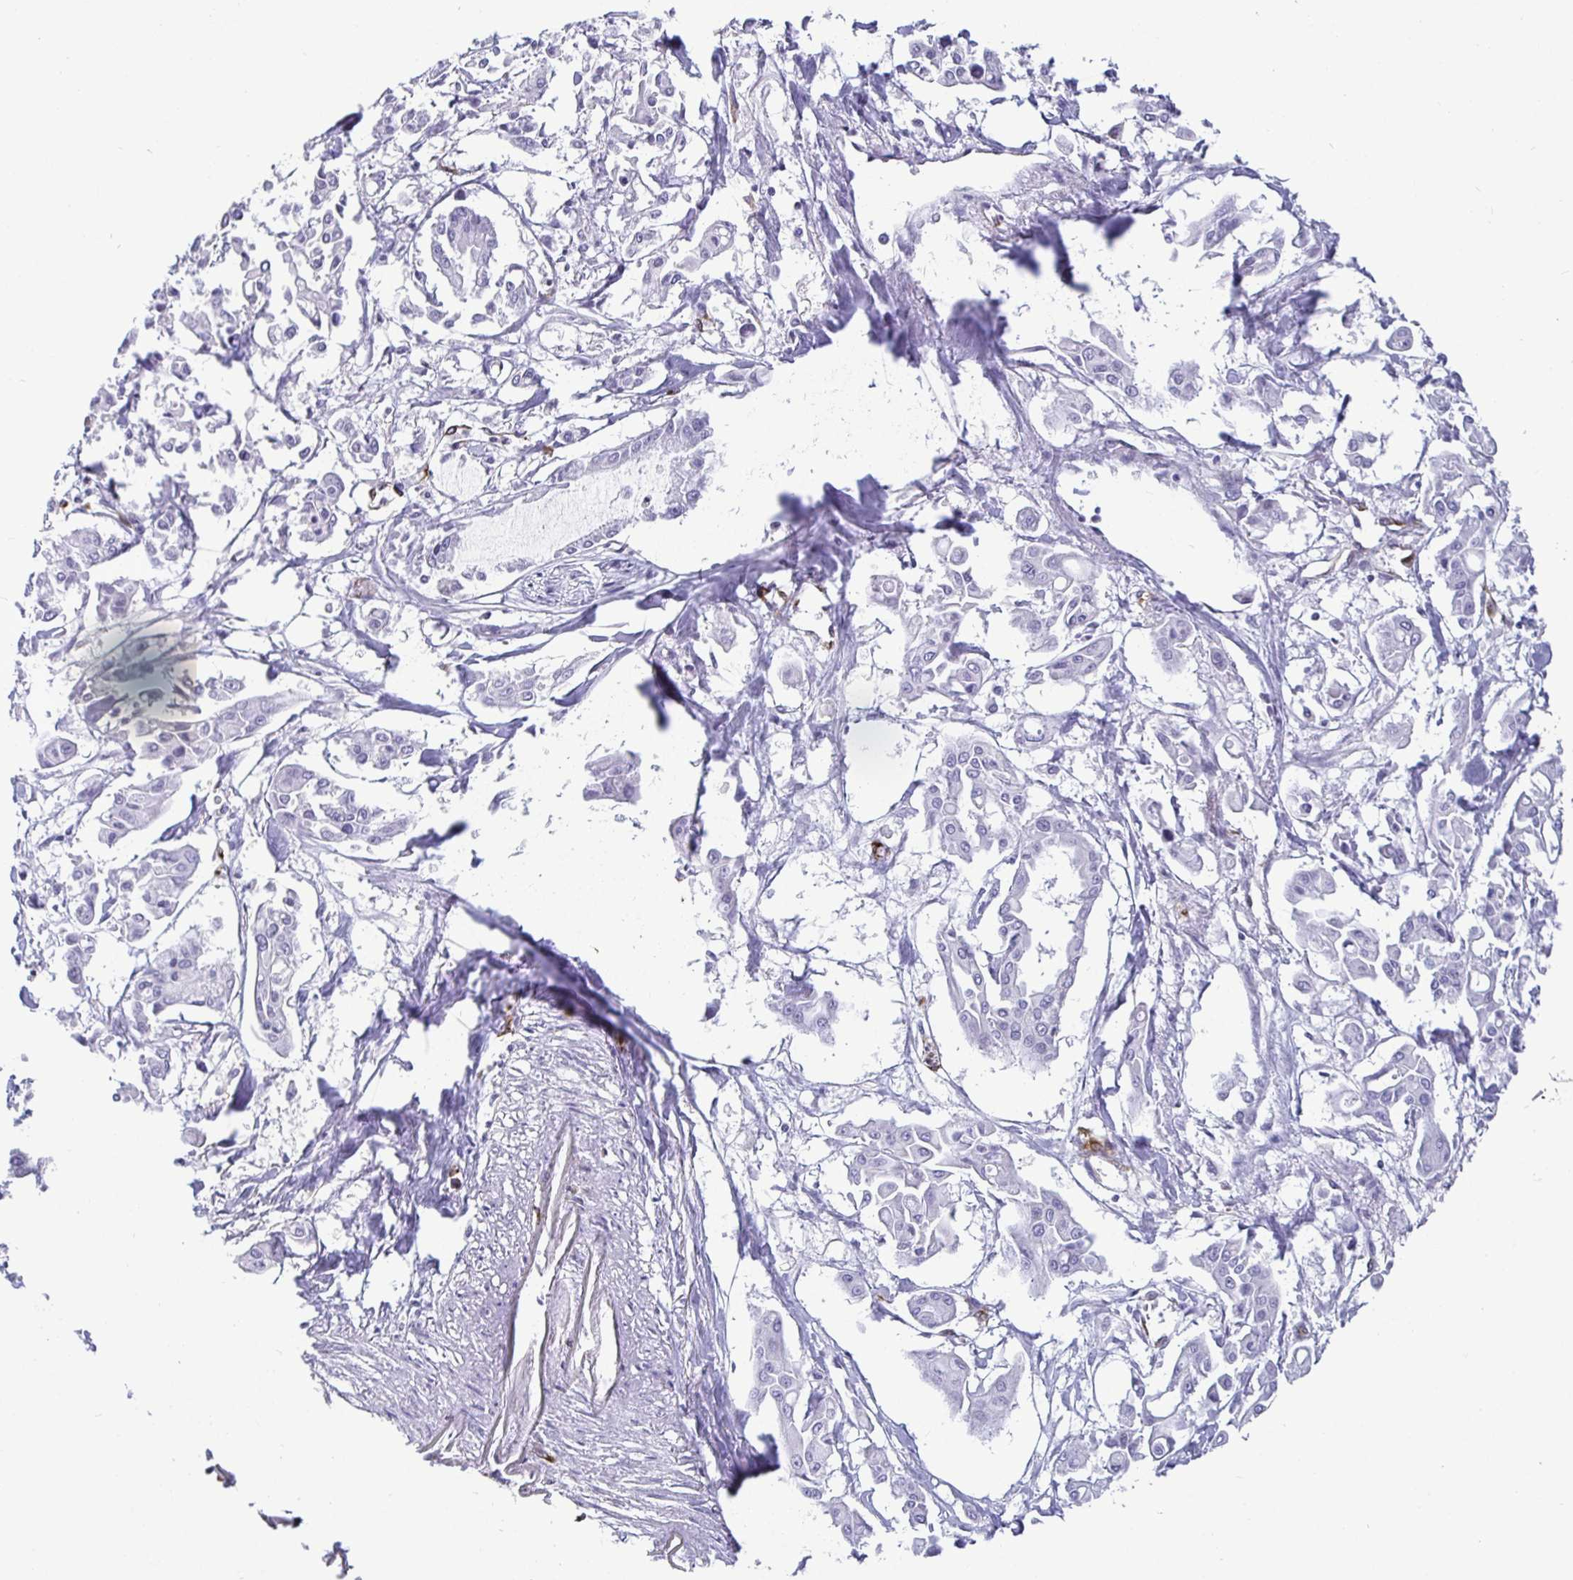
{"staining": {"intensity": "negative", "quantity": "none", "location": "none"}, "tissue": "pancreatic cancer", "cell_type": "Tumor cells", "image_type": "cancer", "snomed": [{"axis": "morphology", "description": "Adenocarcinoma, NOS"}, {"axis": "topography", "description": "Pancreas"}], "caption": "High power microscopy photomicrograph of an immunohistochemistry histopathology image of pancreatic cancer, revealing no significant expression in tumor cells.", "gene": "TP53I11", "patient": {"sex": "male", "age": 61}}